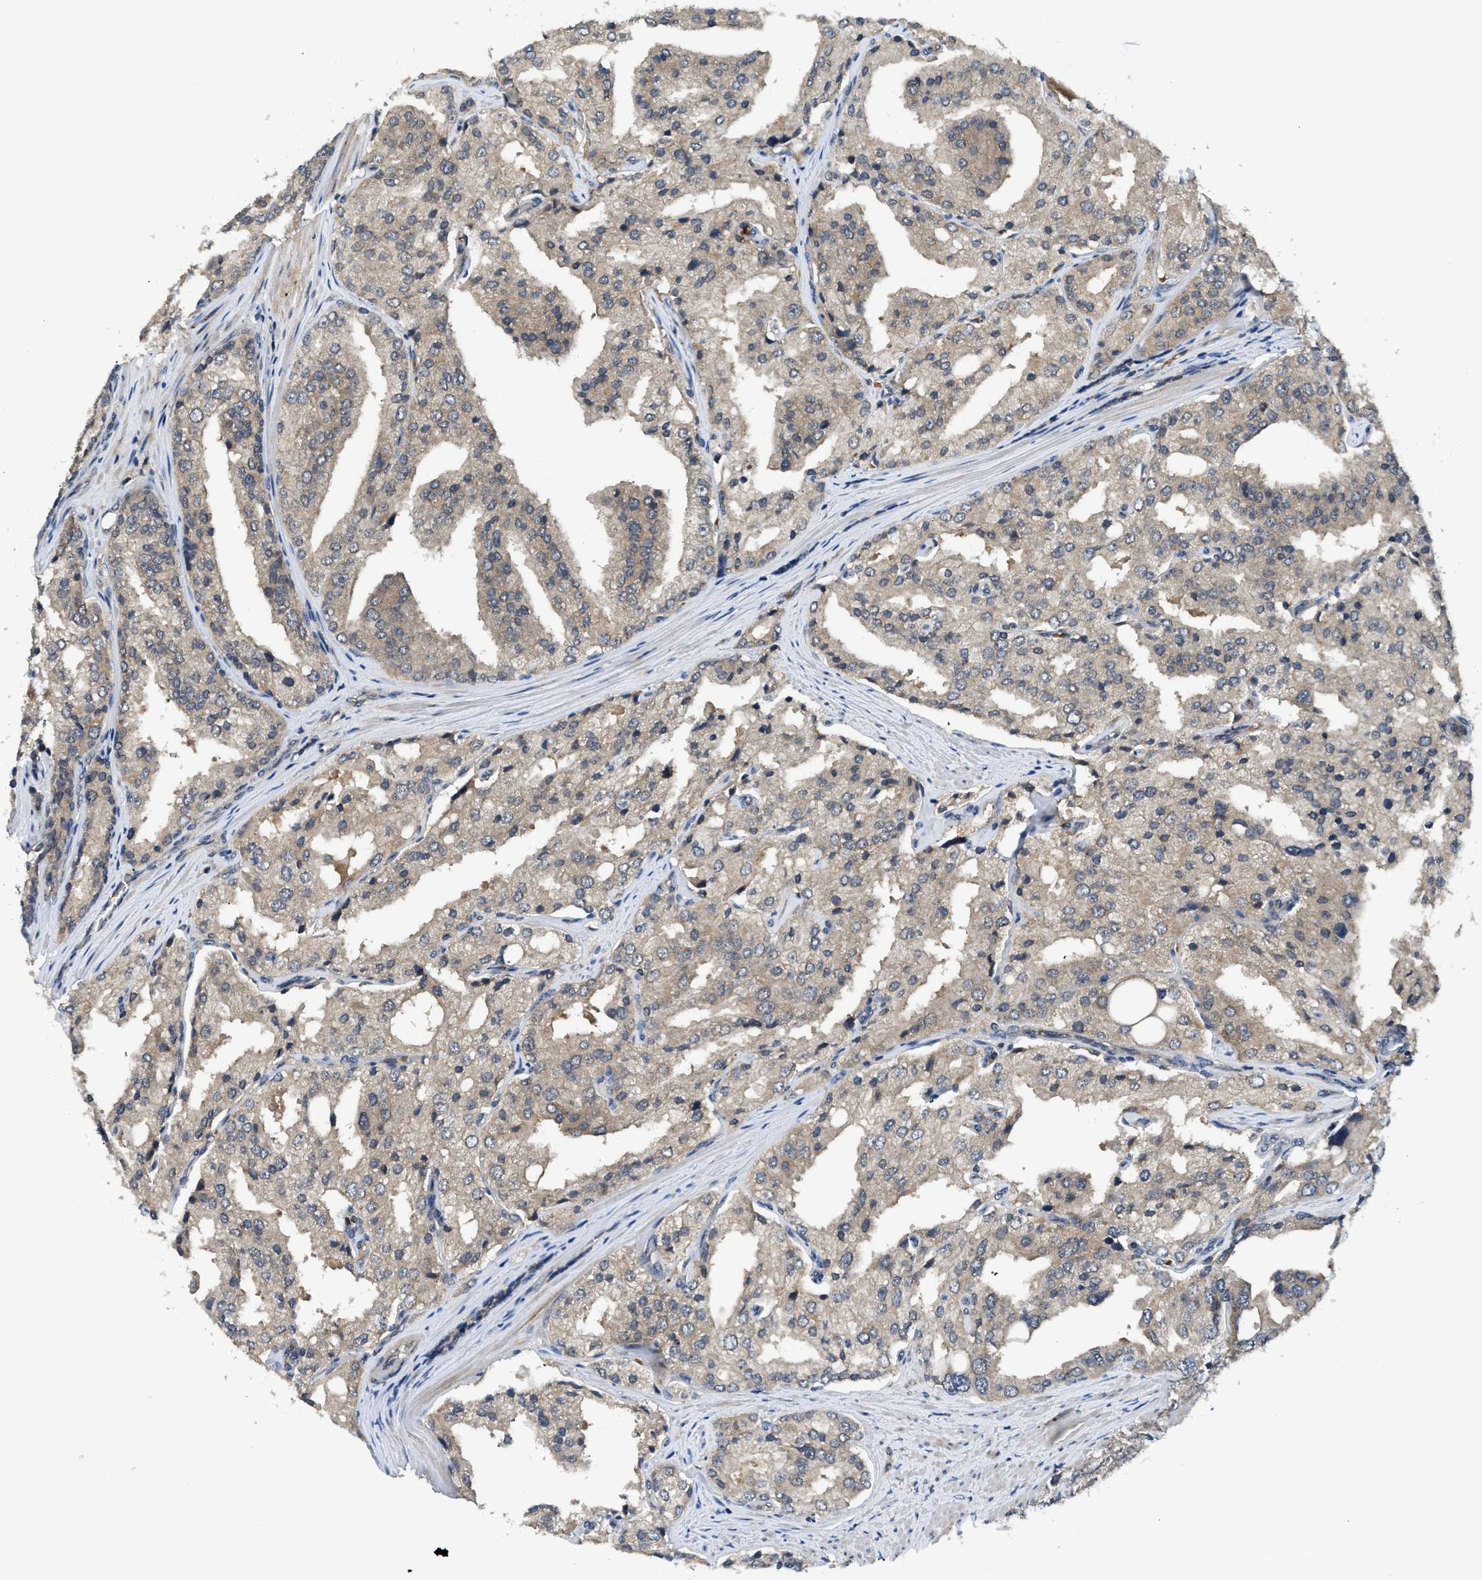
{"staining": {"intensity": "weak", "quantity": ">75%", "location": "cytoplasmic/membranous"}, "tissue": "prostate cancer", "cell_type": "Tumor cells", "image_type": "cancer", "snomed": [{"axis": "morphology", "description": "Adenocarcinoma, High grade"}, {"axis": "topography", "description": "Prostate"}], "caption": "The image shows immunohistochemical staining of prostate cancer. There is weak cytoplasmic/membranous positivity is appreciated in about >75% of tumor cells.", "gene": "PDE7A", "patient": {"sex": "male", "age": 50}}